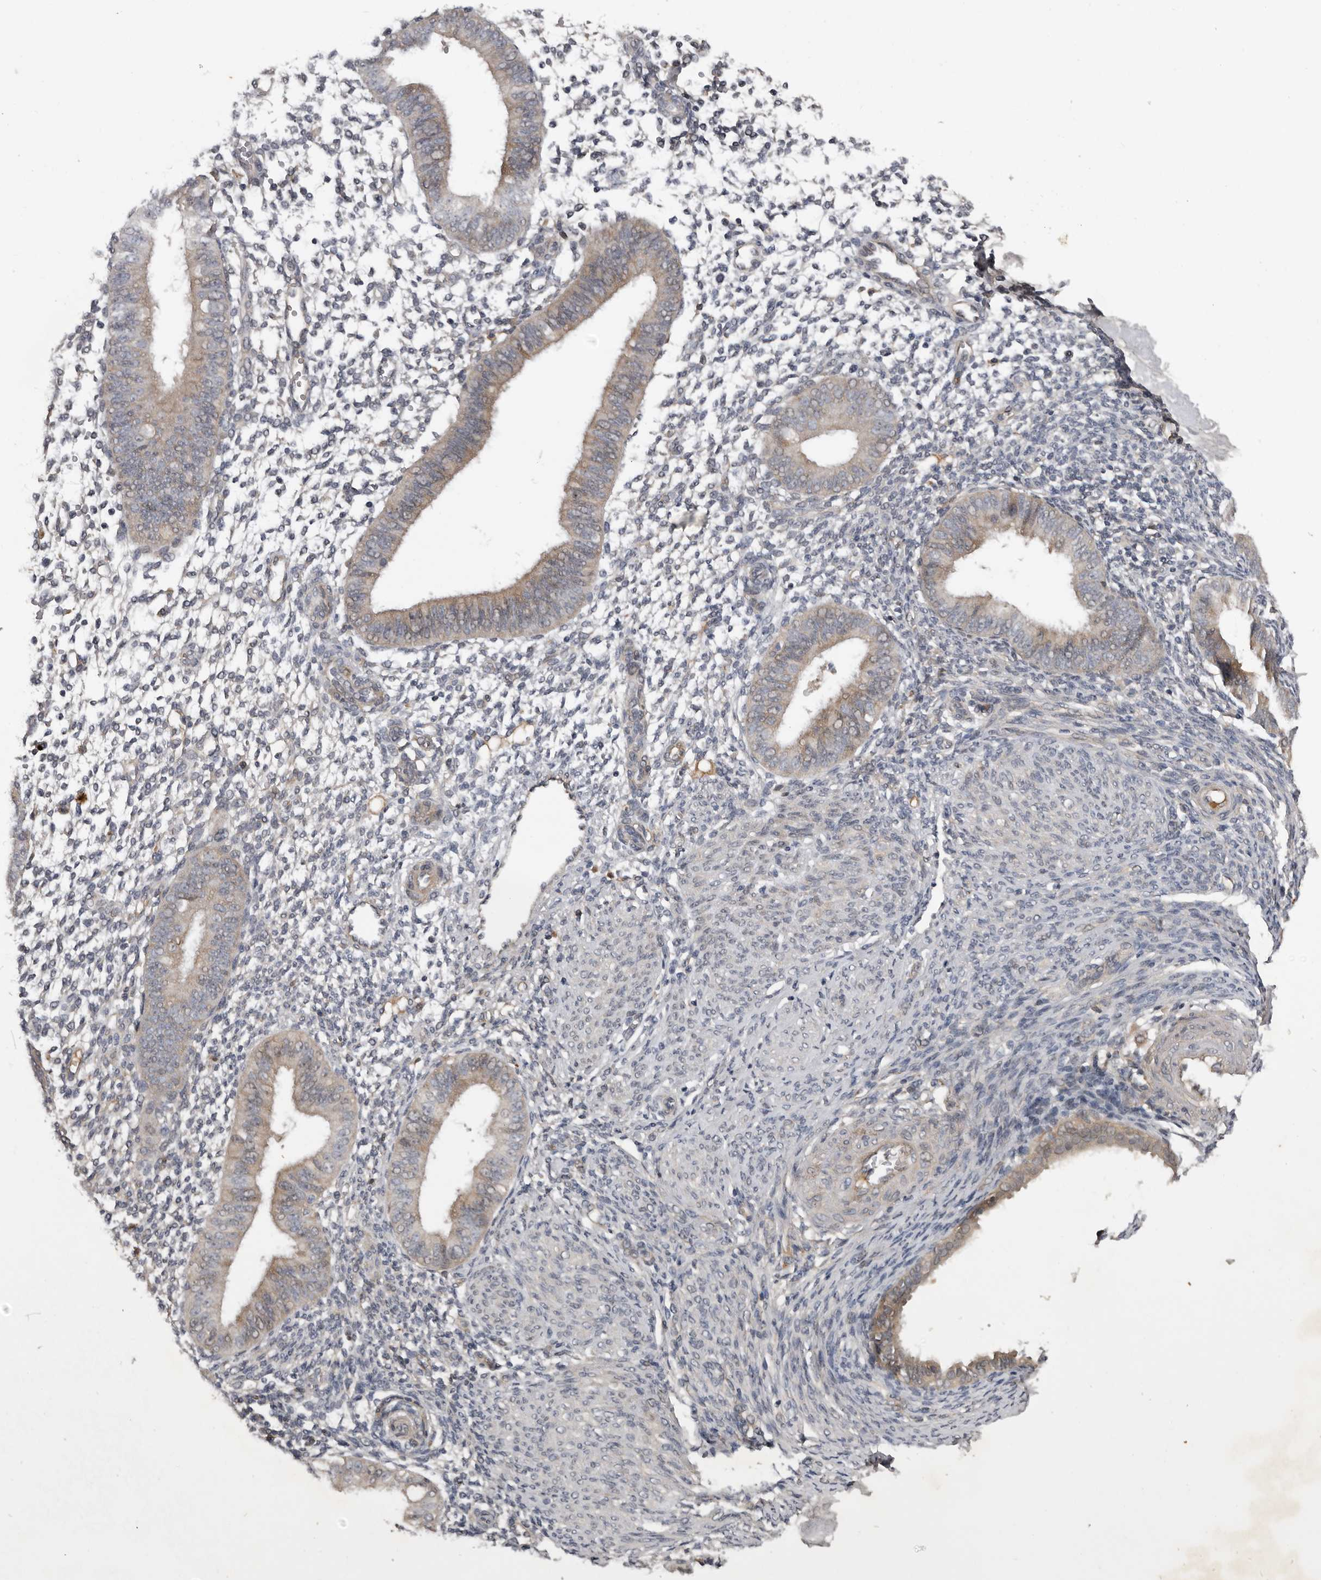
{"staining": {"intensity": "negative", "quantity": "none", "location": "none"}, "tissue": "endometrium", "cell_type": "Cells in endometrial stroma", "image_type": "normal", "snomed": [{"axis": "morphology", "description": "Normal tissue, NOS"}, {"axis": "topography", "description": "Uterus"}, {"axis": "topography", "description": "Endometrium"}], "caption": "A high-resolution histopathology image shows immunohistochemistry (IHC) staining of unremarkable endometrium, which exhibits no significant positivity in cells in endometrial stroma.", "gene": "DNAJB4", "patient": {"sex": "female", "age": 48}}